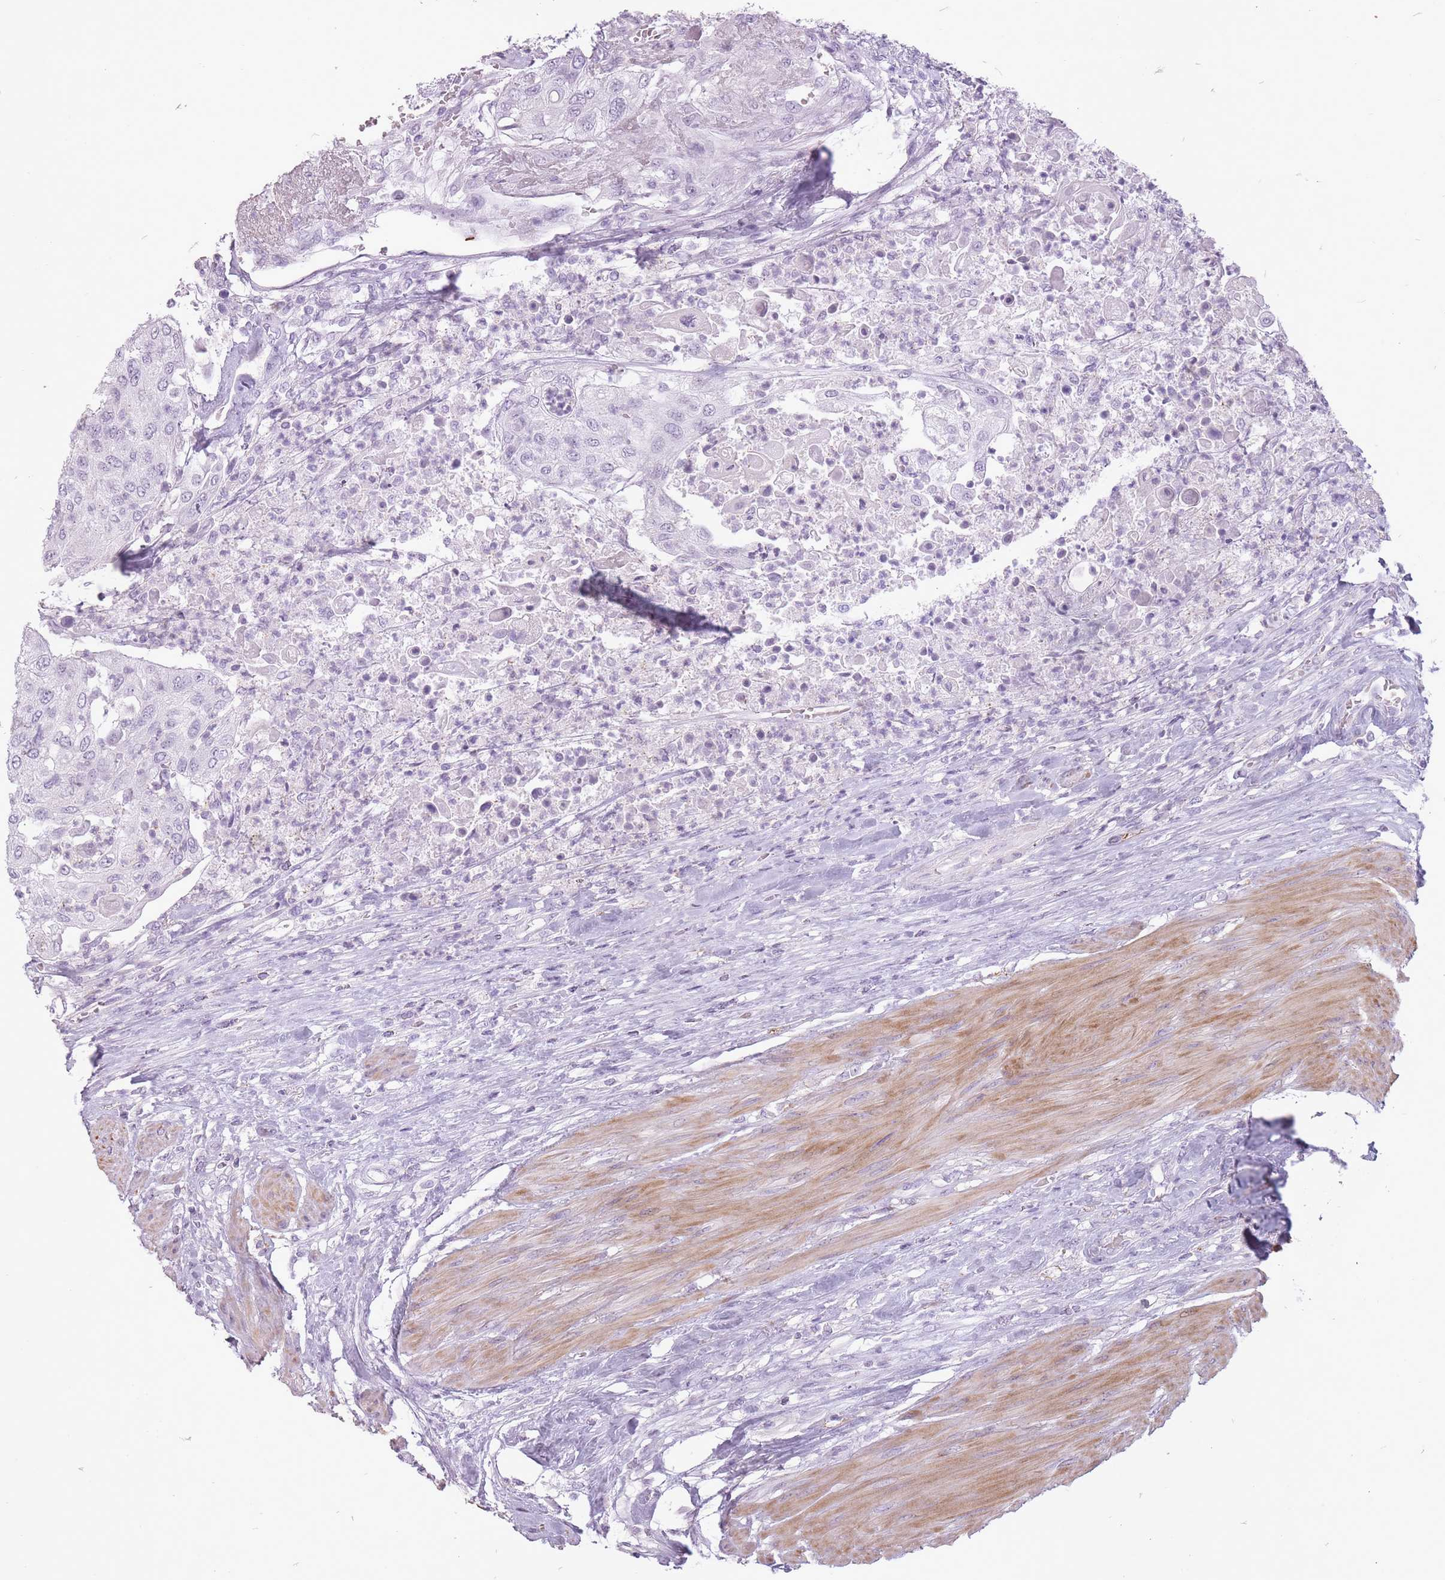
{"staining": {"intensity": "negative", "quantity": "none", "location": "none"}, "tissue": "urothelial cancer", "cell_type": "Tumor cells", "image_type": "cancer", "snomed": [{"axis": "morphology", "description": "Urothelial carcinoma, High grade"}, {"axis": "topography", "description": "Urinary bladder"}], "caption": "High-grade urothelial carcinoma was stained to show a protein in brown. There is no significant staining in tumor cells. (DAB (3,3'-diaminobenzidine) IHC visualized using brightfield microscopy, high magnification).", "gene": "RFX4", "patient": {"sex": "female", "age": 79}}